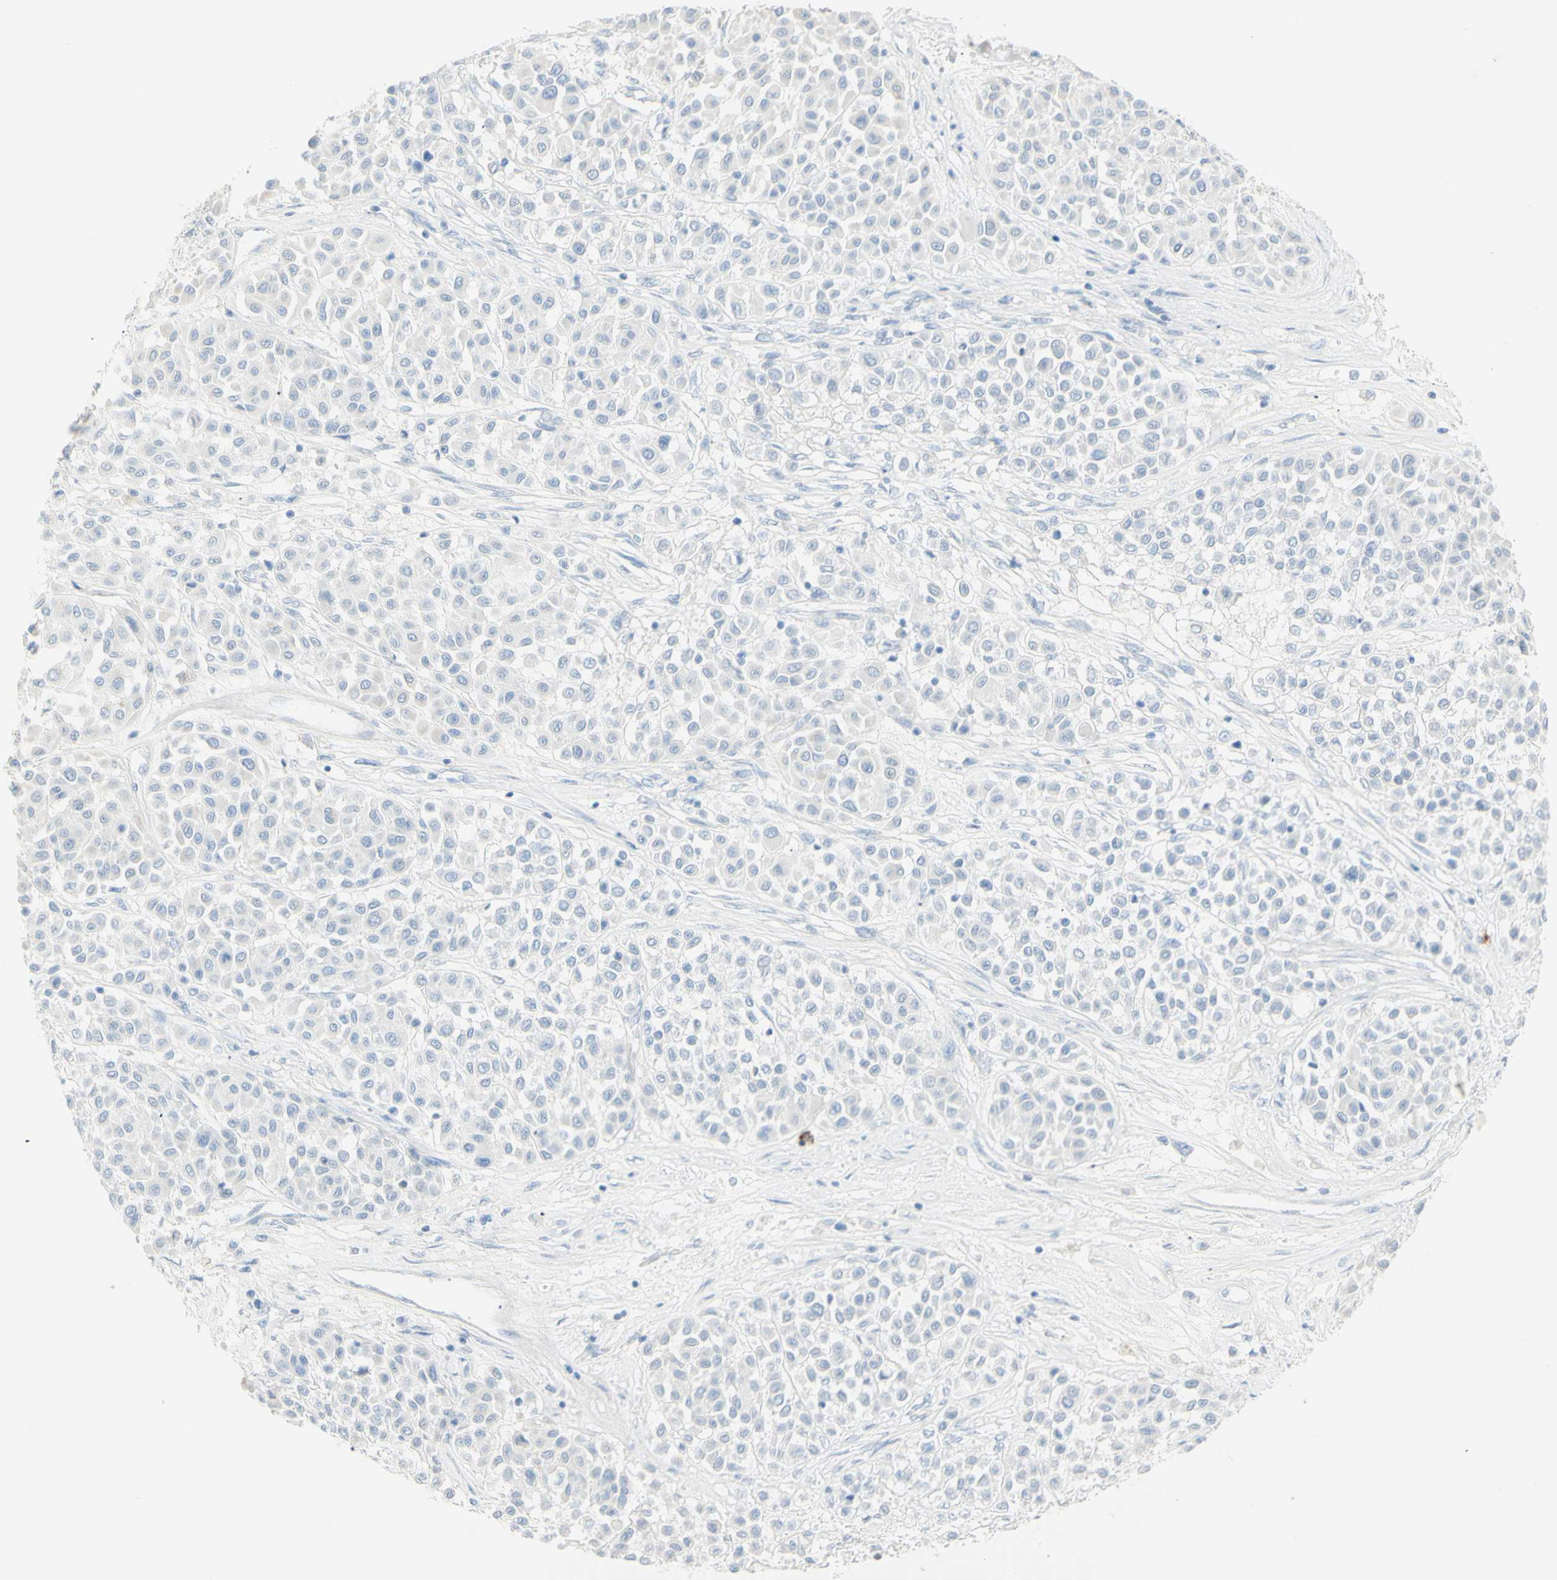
{"staining": {"intensity": "negative", "quantity": "none", "location": "none"}, "tissue": "melanoma", "cell_type": "Tumor cells", "image_type": "cancer", "snomed": [{"axis": "morphology", "description": "Malignant melanoma, Metastatic site"}, {"axis": "topography", "description": "Soft tissue"}], "caption": "A photomicrograph of malignant melanoma (metastatic site) stained for a protein reveals no brown staining in tumor cells.", "gene": "LETM1", "patient": {"sex": "male", "age": 41}}